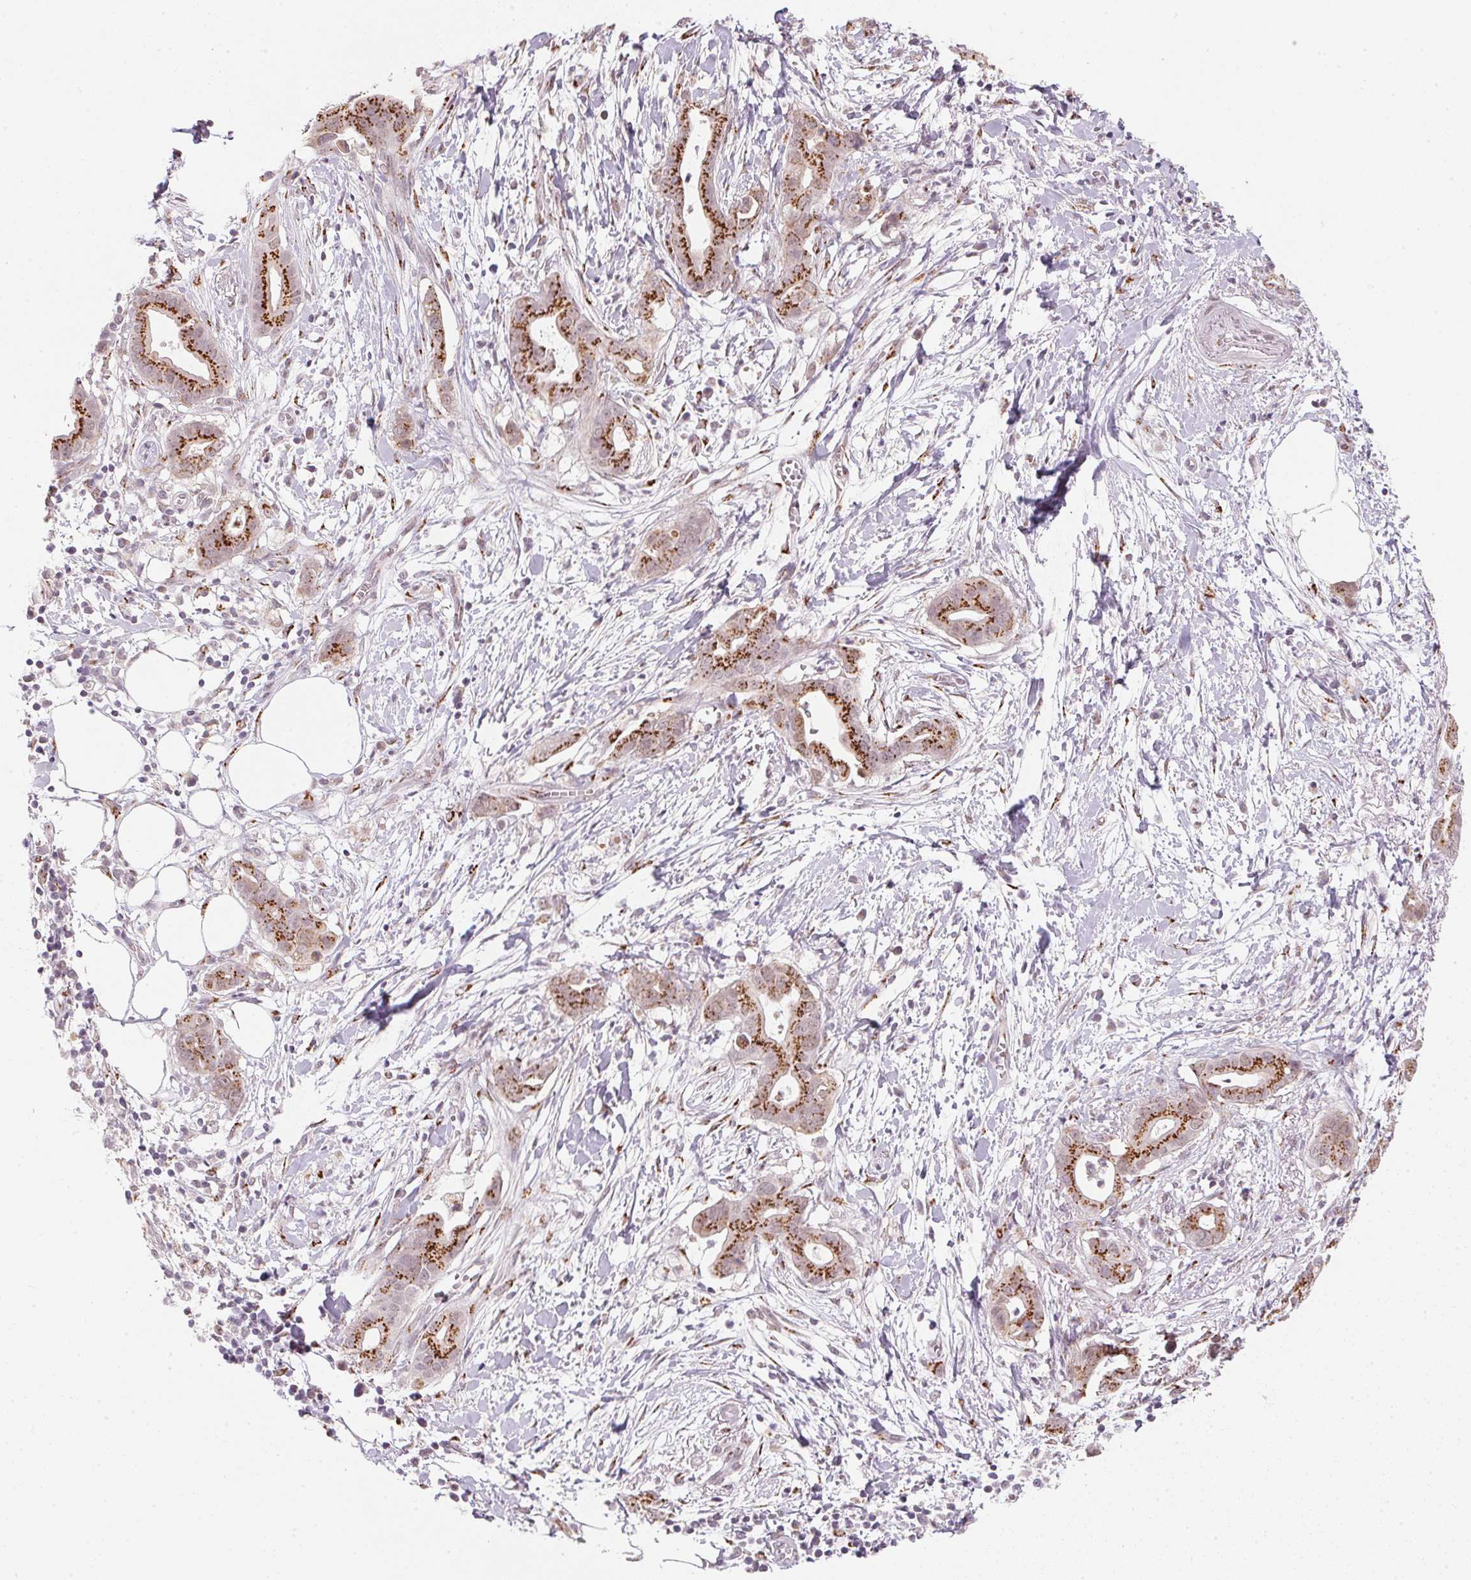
{"staining": {"intensity": "strong", "quantity": ">75%", "location": "cytoplasmic/membranous"}, "tissue": "pancreatic cancer", "cell_type": "Tumor cells", "image_type": "cancer", "snomed": [{"axis": "morphology", "description": "Adenocarcinoma, NOS"}, {"axis": "topography", "description": "Pancreas"}], "caption": "Immunohistochemistry (IHC) photomicrograph of neoplastic tissue: human adenocarcinoma (pancreatic) stained using IHC exhibits high levels of strong protein expression localized specifically in the cytoplasmic/membranous of tumor cells, appearing as a cytoplasmic/membranous brown color.", "gene": "RAB22A", "patient": {"sex": "male", "age": 61}}